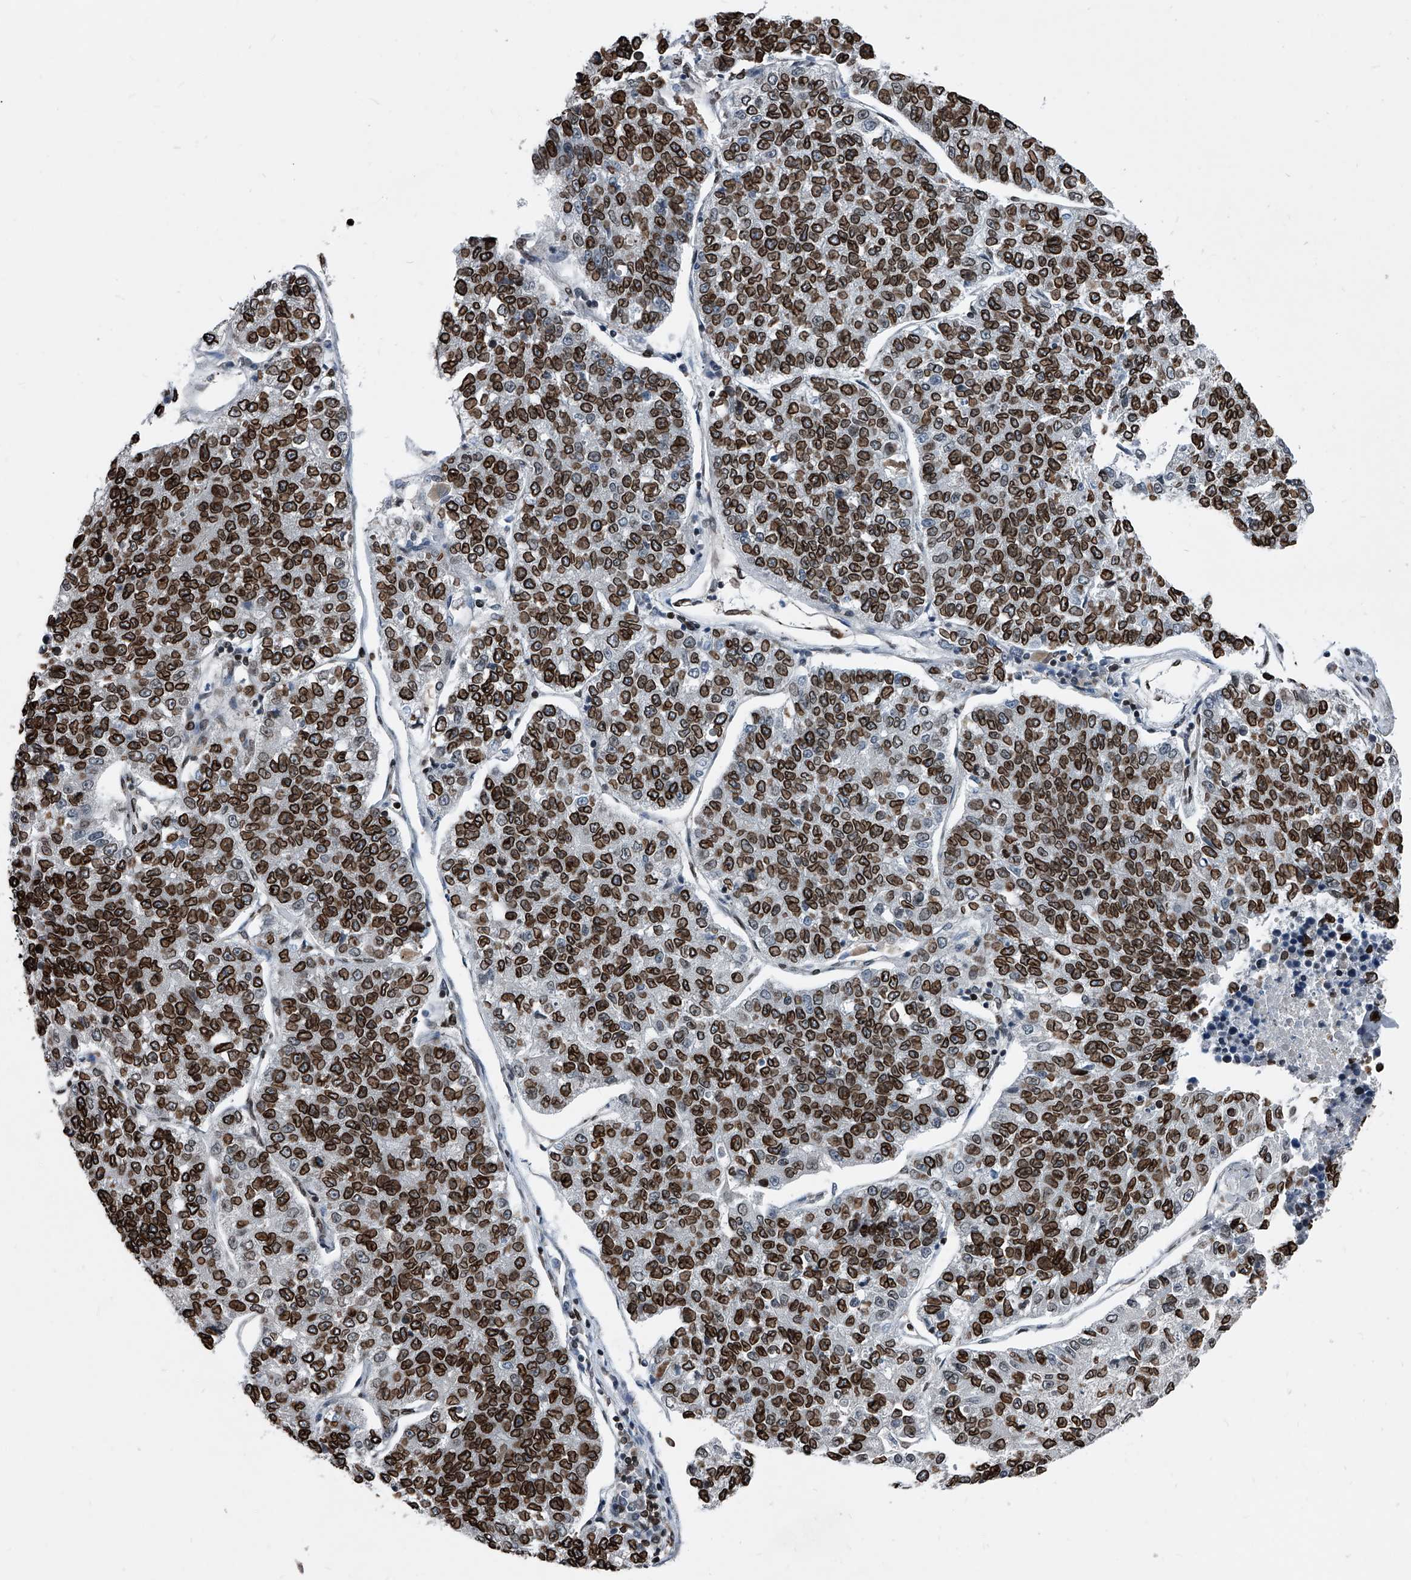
{"staining": {"intensity": "strong", "quantity": ">75%", "location": "cytoplasmic/membranous,nuclear"}, "tissue": "lung cancer", "cell_type": "Tumor cells", "image_type": "cancer", "snomed": [{"axis": "morphology", "description": "Adenocarcinoma, NOS"}, {"axis": "topography", "description": "Lung"}], "caption": "Lung cancer tissue demonstrates strong cytoplasmic/membranous and nuclear positivity in approximately >75% of tumor cells, visualized by immunohistochemistry.", "gene": "PHF20", "patient": {"sex": "male", "age": 49}}